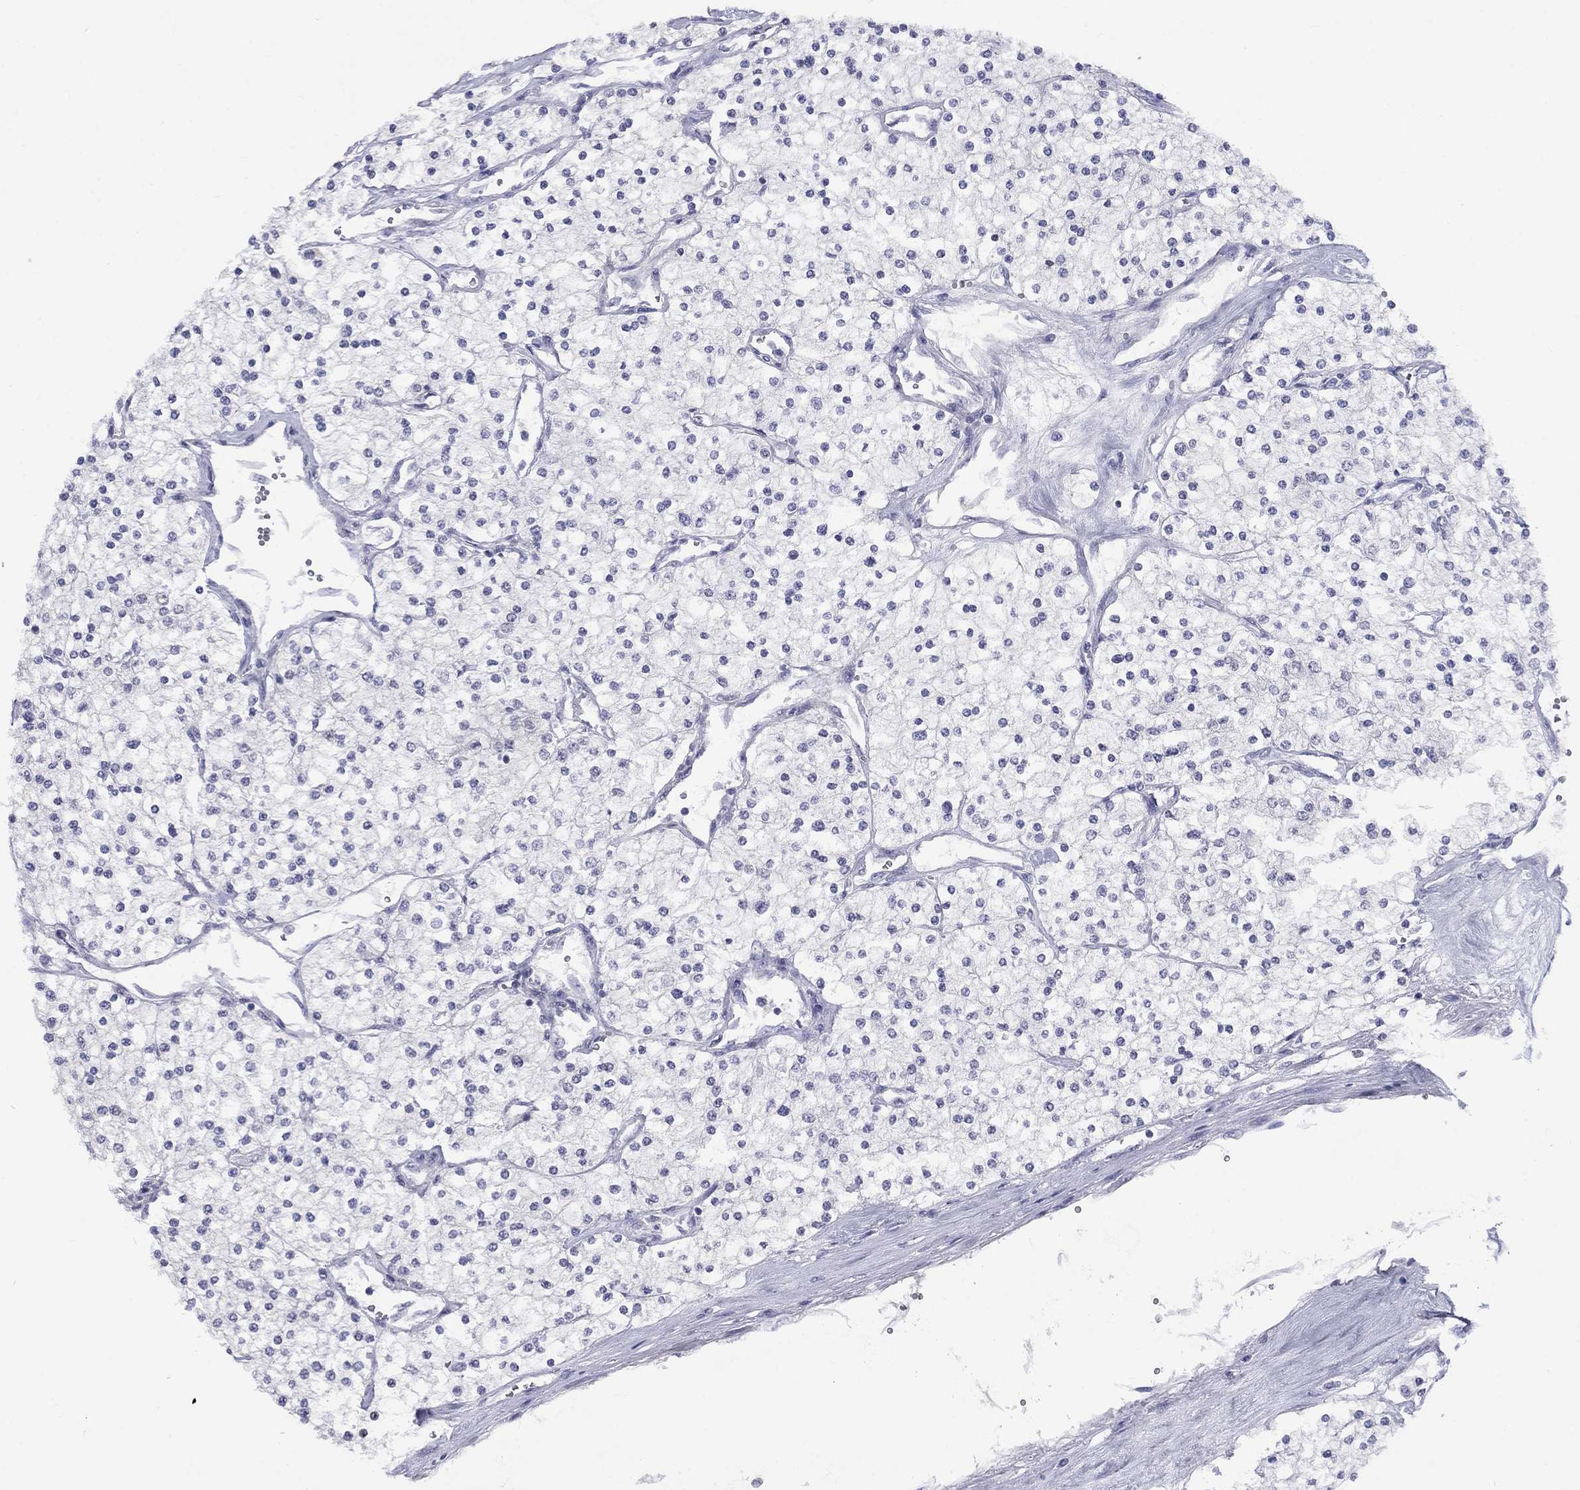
{"staining": {"intensity": "negative", "quantity": "none", "location": "none"}, "tissue": "renal cancer", "cell_type": "Tumor cells", "image_type": "cancer", "snomed": [{"axis": "morphology", "description": "Adenocarcinoma, NOS"}, {"axis": "topography", "description": "Kidney"}], "caption": "This histopathology image is of renal adenocarcinoma stained with immunohistochemistry to label a protein in brown with the nuclei are counter-stained blue. There is no positivity in tumor cells.", "gene": "CACNA1A", "patient": {"sex": "male", "age": 80}}